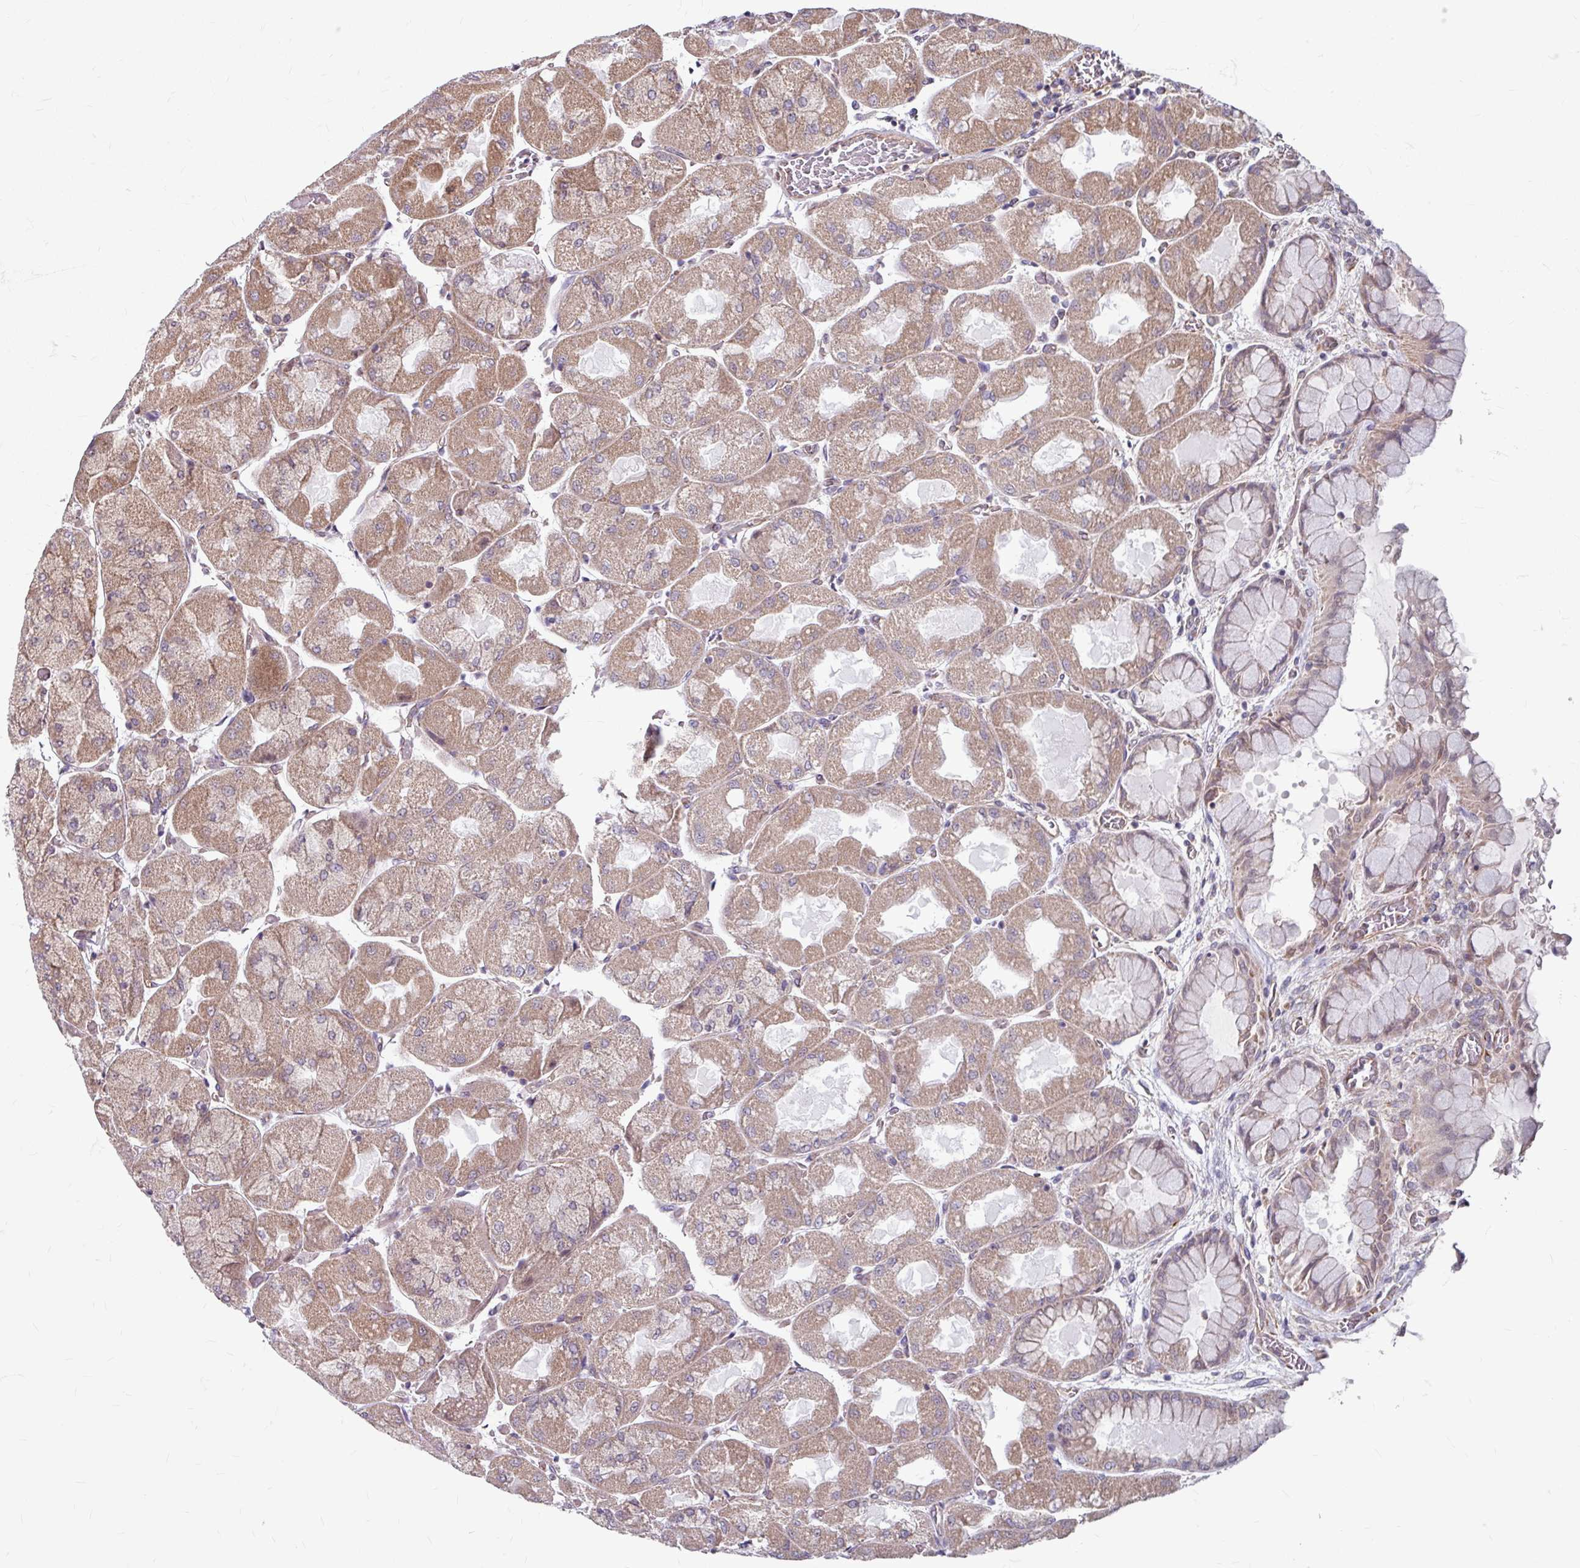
{"staining": {"intensity": "moderate", "quantity": ">75%", "location": "cytoplasmic/membranous"}, "tissue": "stomach", "cell_type": "Glandular cells", "image_type": "normal", "snomed": [{"axis": "morphology", "description": "Normal tissue, NOS"}, {"axis": "topography", "description": "Stomach"}], "caption": "Brown immunohistochemical staining in unremarkable stomach shows moderate cytoplasmic/membranous positivity in approximately >75% of glandular cells.", "gene": "DAAM2", "patient": {"sex": "female", "age": 61}}